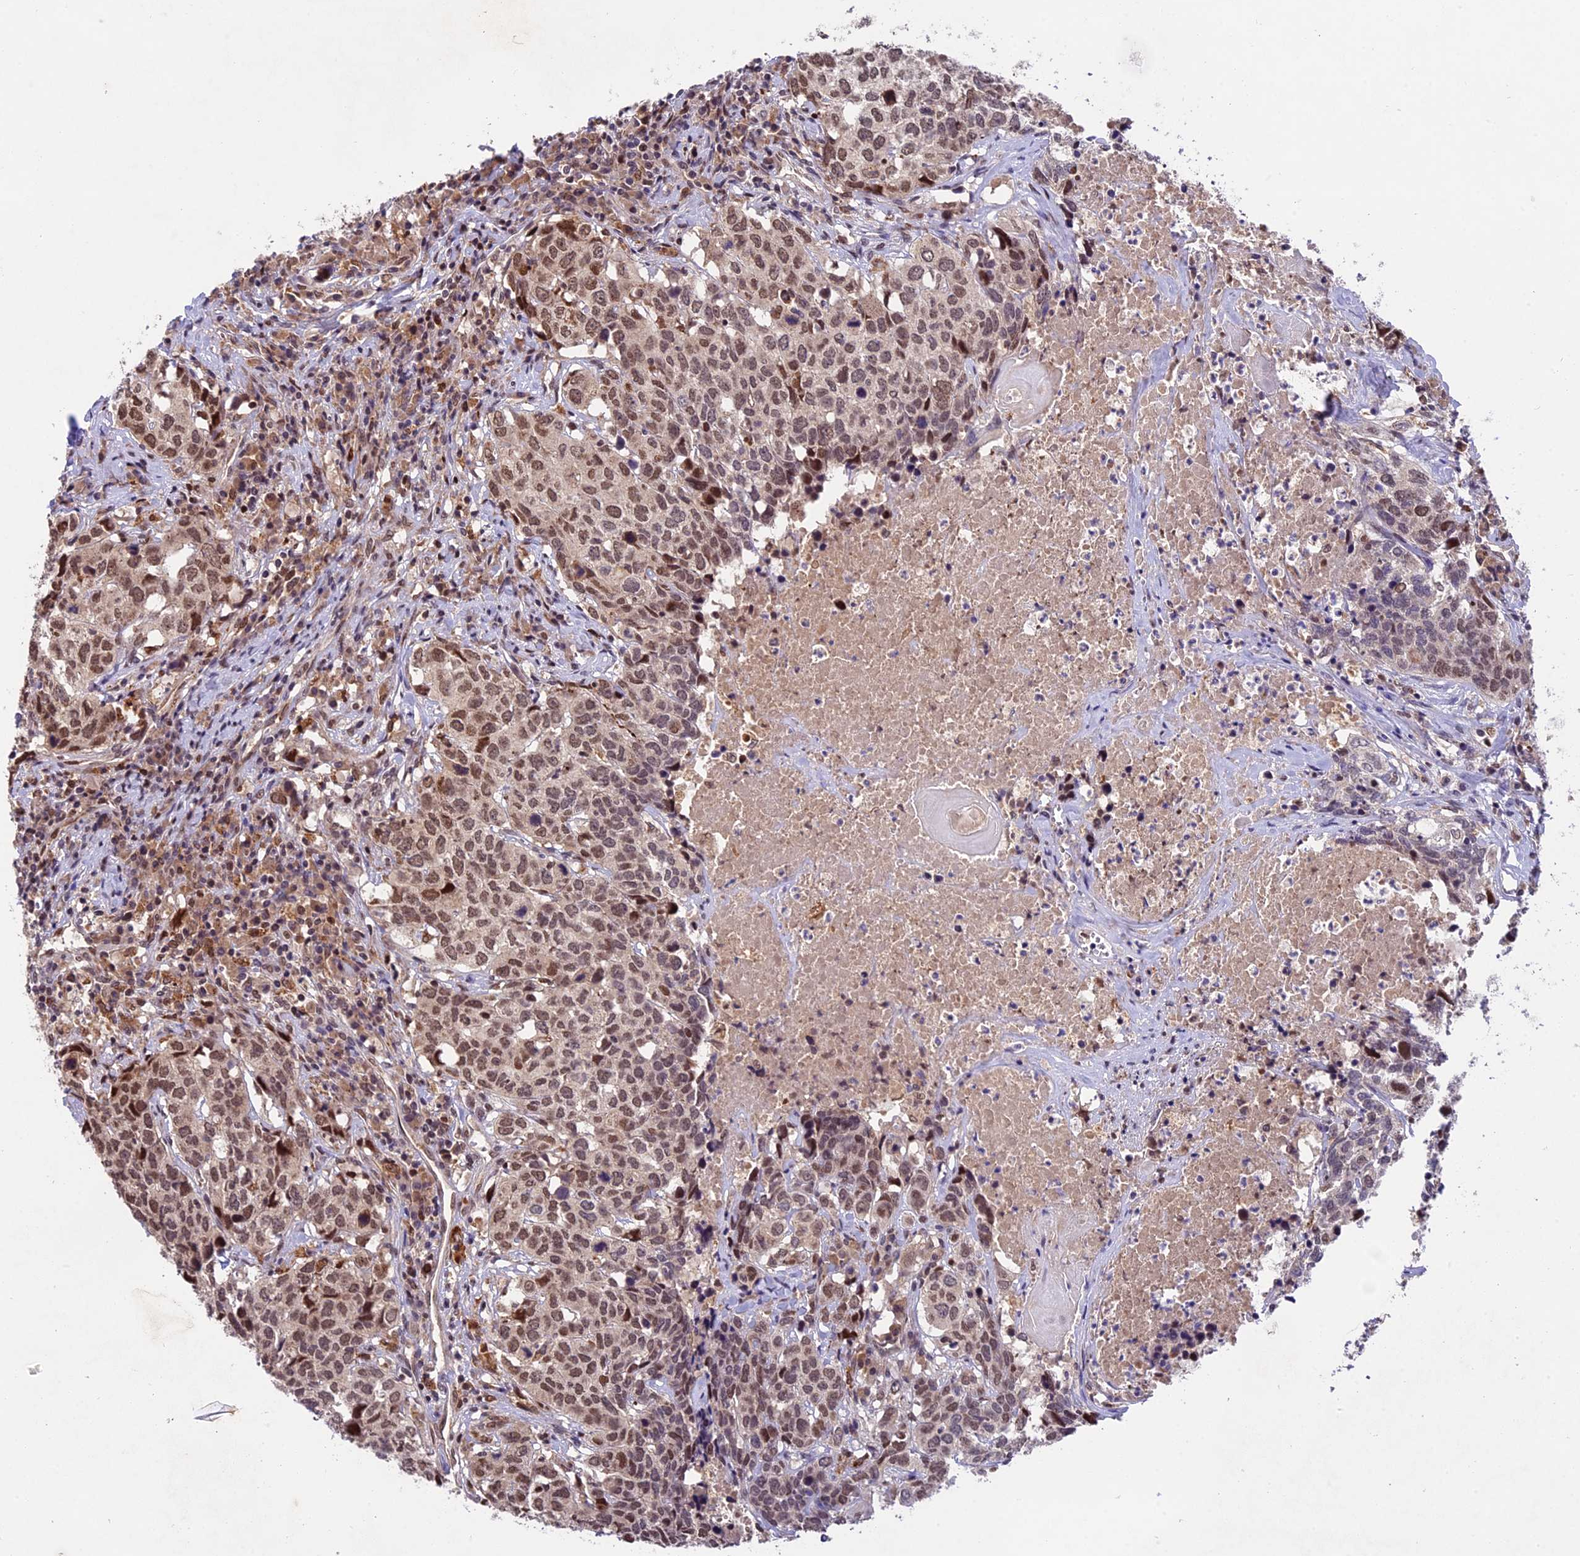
{"staining": {"intensity": "moderate", "quantity": ">75%", "location": "nuclear"}, "tissue": "head and neck cancer", "cell_type": "Tumor cells", "image_type": "cancer", "snomed": [{"axis": "morphology", "description": "Squamous cell carcinoma, NOS"}, {"axis": "topography", "description": "Head-Neck"}], "caption": "Squamous cell carcinoma (head and neck) stained for a protein (brown) reveals moderate nuclear positive positivity in approximately >75% of tumor cells.", "gene": "CCSER1", "patient": {"sex": "male", "age": 66}}